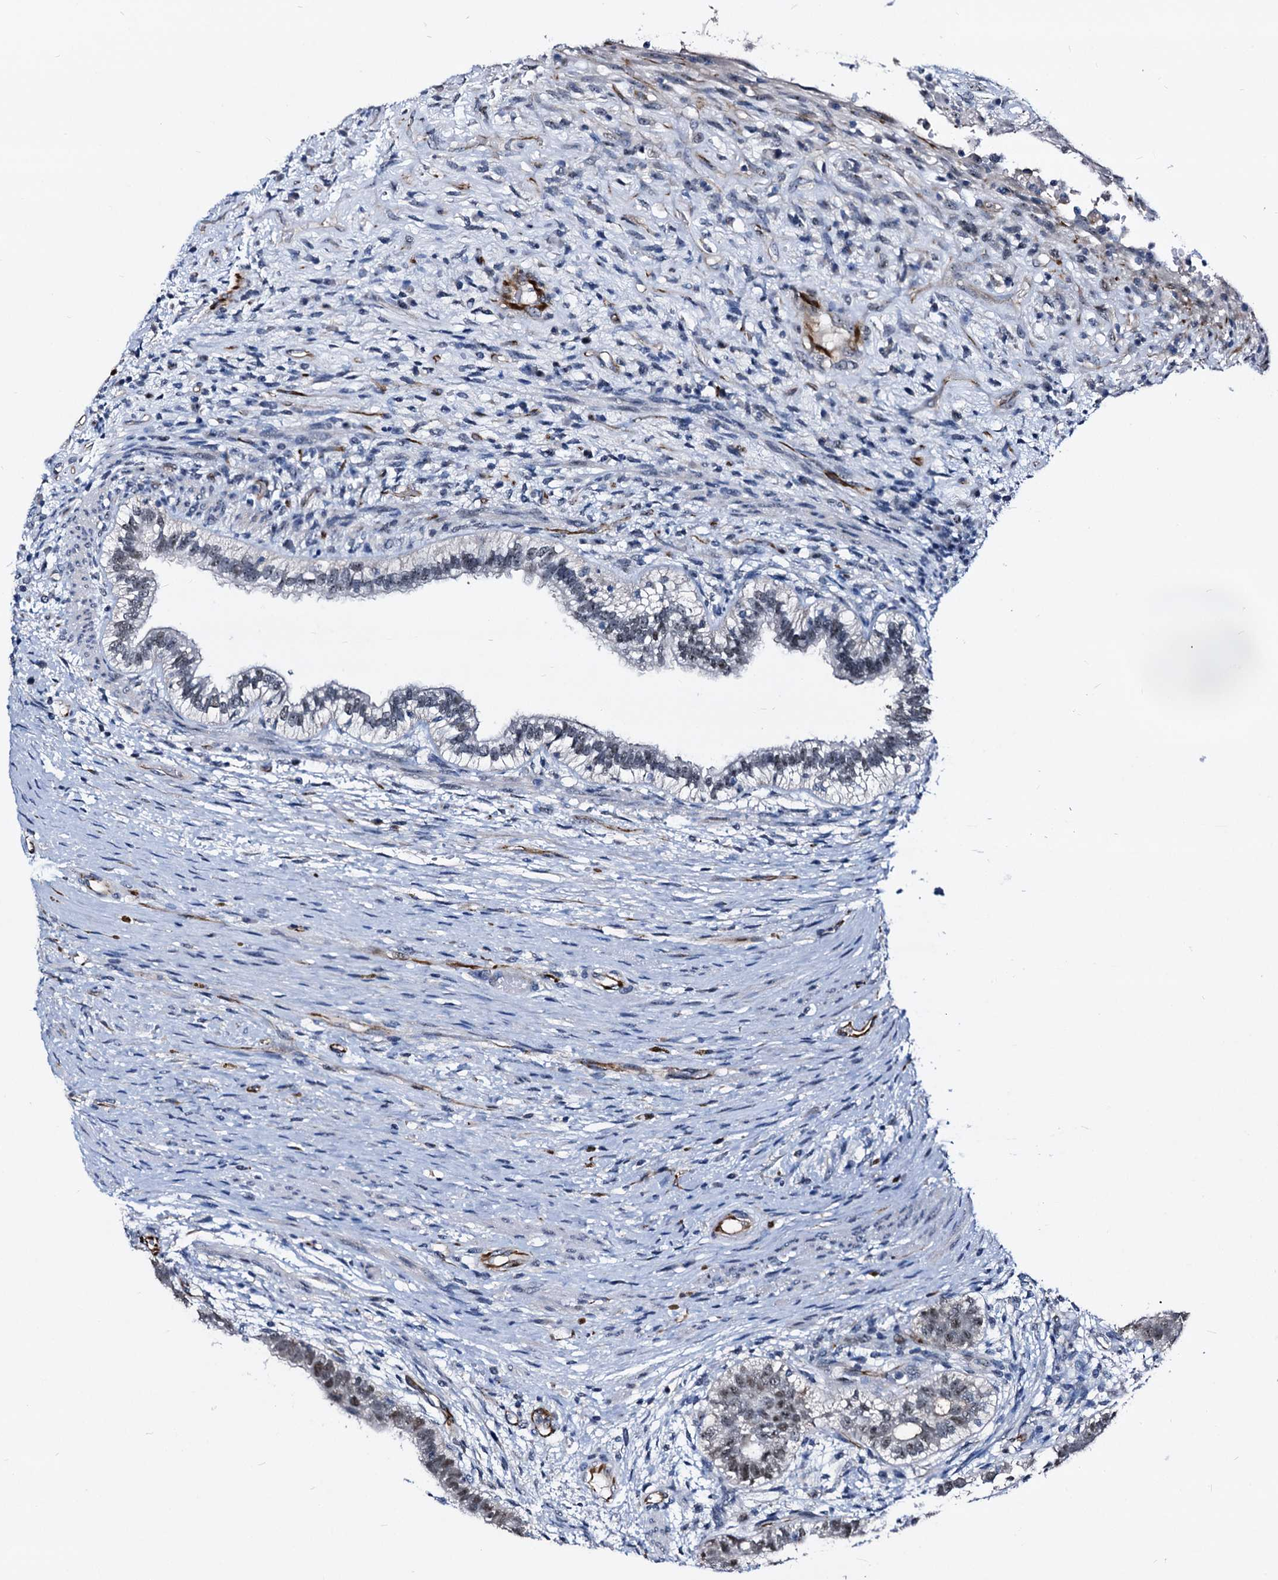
{"staining": {"intensity": "strong", "quantity": "25%-75%", "location": "nuclear"}, "tissue": "testis cancer", "cell_type": "Tumor cells", "image_type": "cancer", "snomed": [{"axis": "morphology", "description": "Carcinoma, Embryonal, NOS"}, {"axis": "topography", "description": "Testis"}], "caption": "This micrograph demonstrates immunohistochemistry (IHC) staining of testis embryonal carcinoma, with high strong nuclear positivity in approximately 25%-75% of tumor cells.", "gene": "EMG1", "patient": {"sex": "male", "age": 26}}